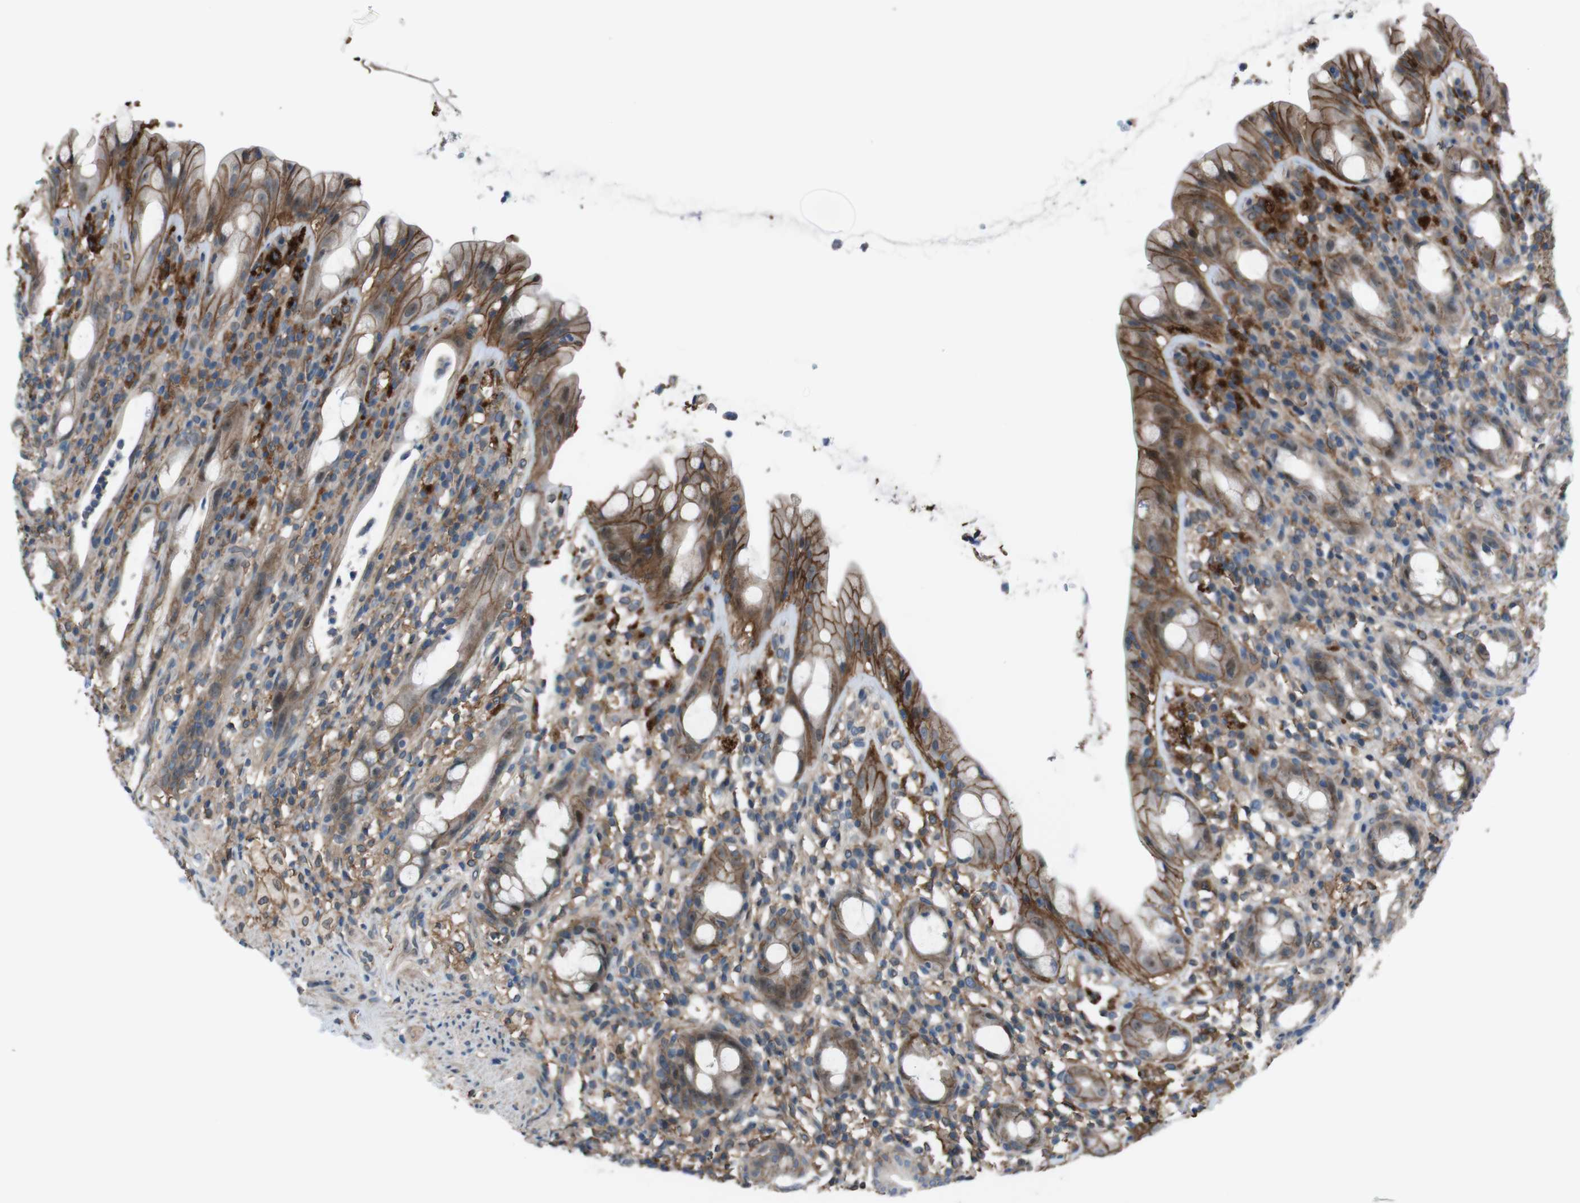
{"staining": {"intensity": "strong", "quantity": "25%-75%", "location": "cytoplasmic/membranous"}, "tissue": "rectum", "cell_type": "Glandular cells", "image_type": "normal", "snomed": [{"axis": "morphology", "description": "Normal tissue, NOS"}, {"axis": "topography", "description": "Rectum"}], "caption": "Glandular cells show strong cytoplasmic/membranous positivity in about 25%-75% of cells in normal rectum. Using DAB (3,3'-diaminobenzidine) (brown) and hematoxylin (blue) stains, captured at high magnification using brightfield microscopy.", "gene": "ATP2B1", "patient": {"sex": "male", "age": 44}}